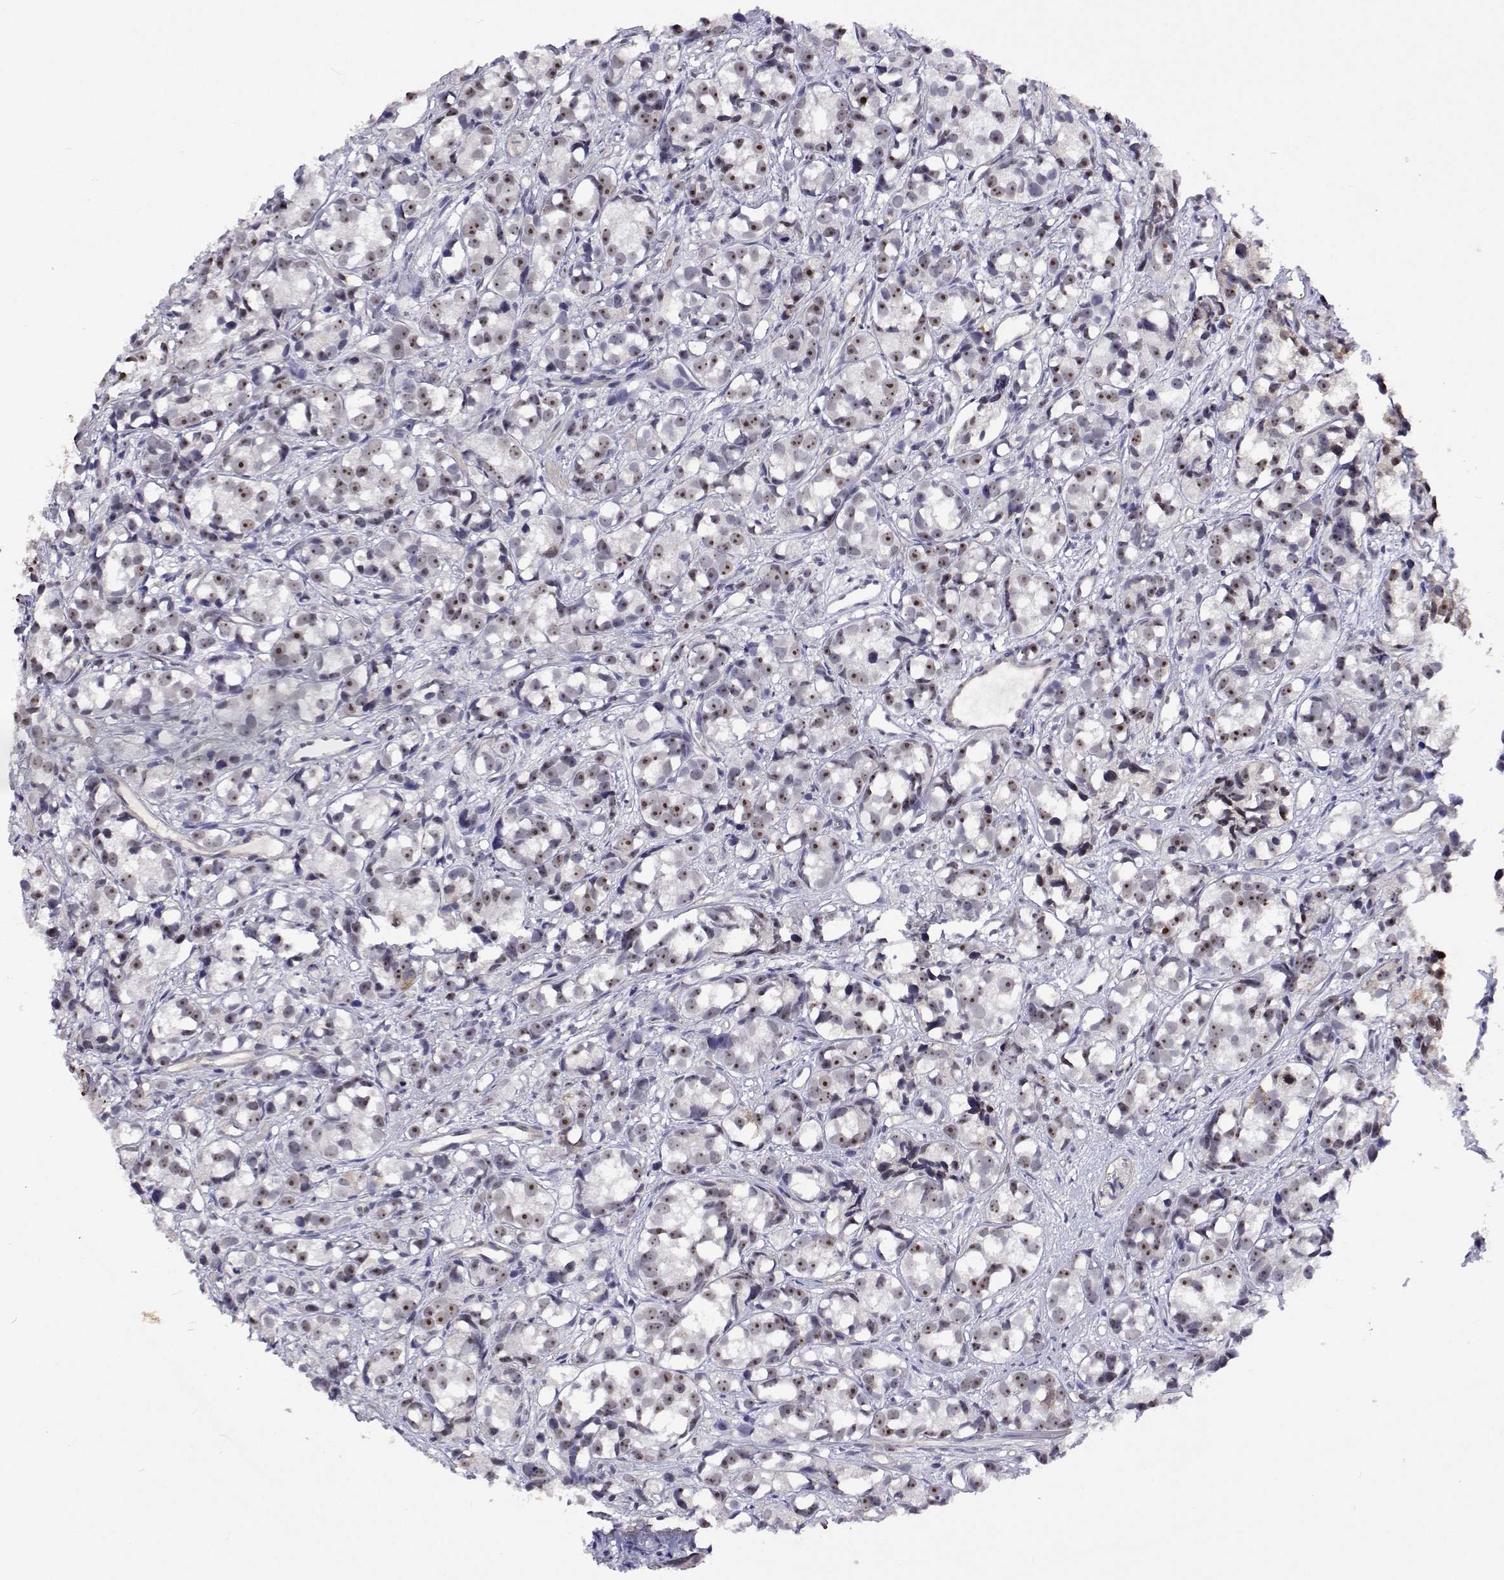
{"staining": {"intensity": "moderate", "quantity": "25%-75%", "location": "nuclear"}, "tissue": "prostate cancer", "cell_type": "Tumor cells", "image_type": "cancer", "snomed": [{"axis": "morphology", "description": "Adenocarcinoma, High grade"}, {"axis": "topography", "description": "Prostate"}], "caption": "A high-resolution photomicrograph shows immunohistochemistry (IHC) staining of prostate cancer (adenocarcinoma (high-grade)), which demonstrates moderate nuclear expression in about 25%-75% of tumor cells.", "gene": "NHP2", "patient": {"sex": "male", "age": 77}}